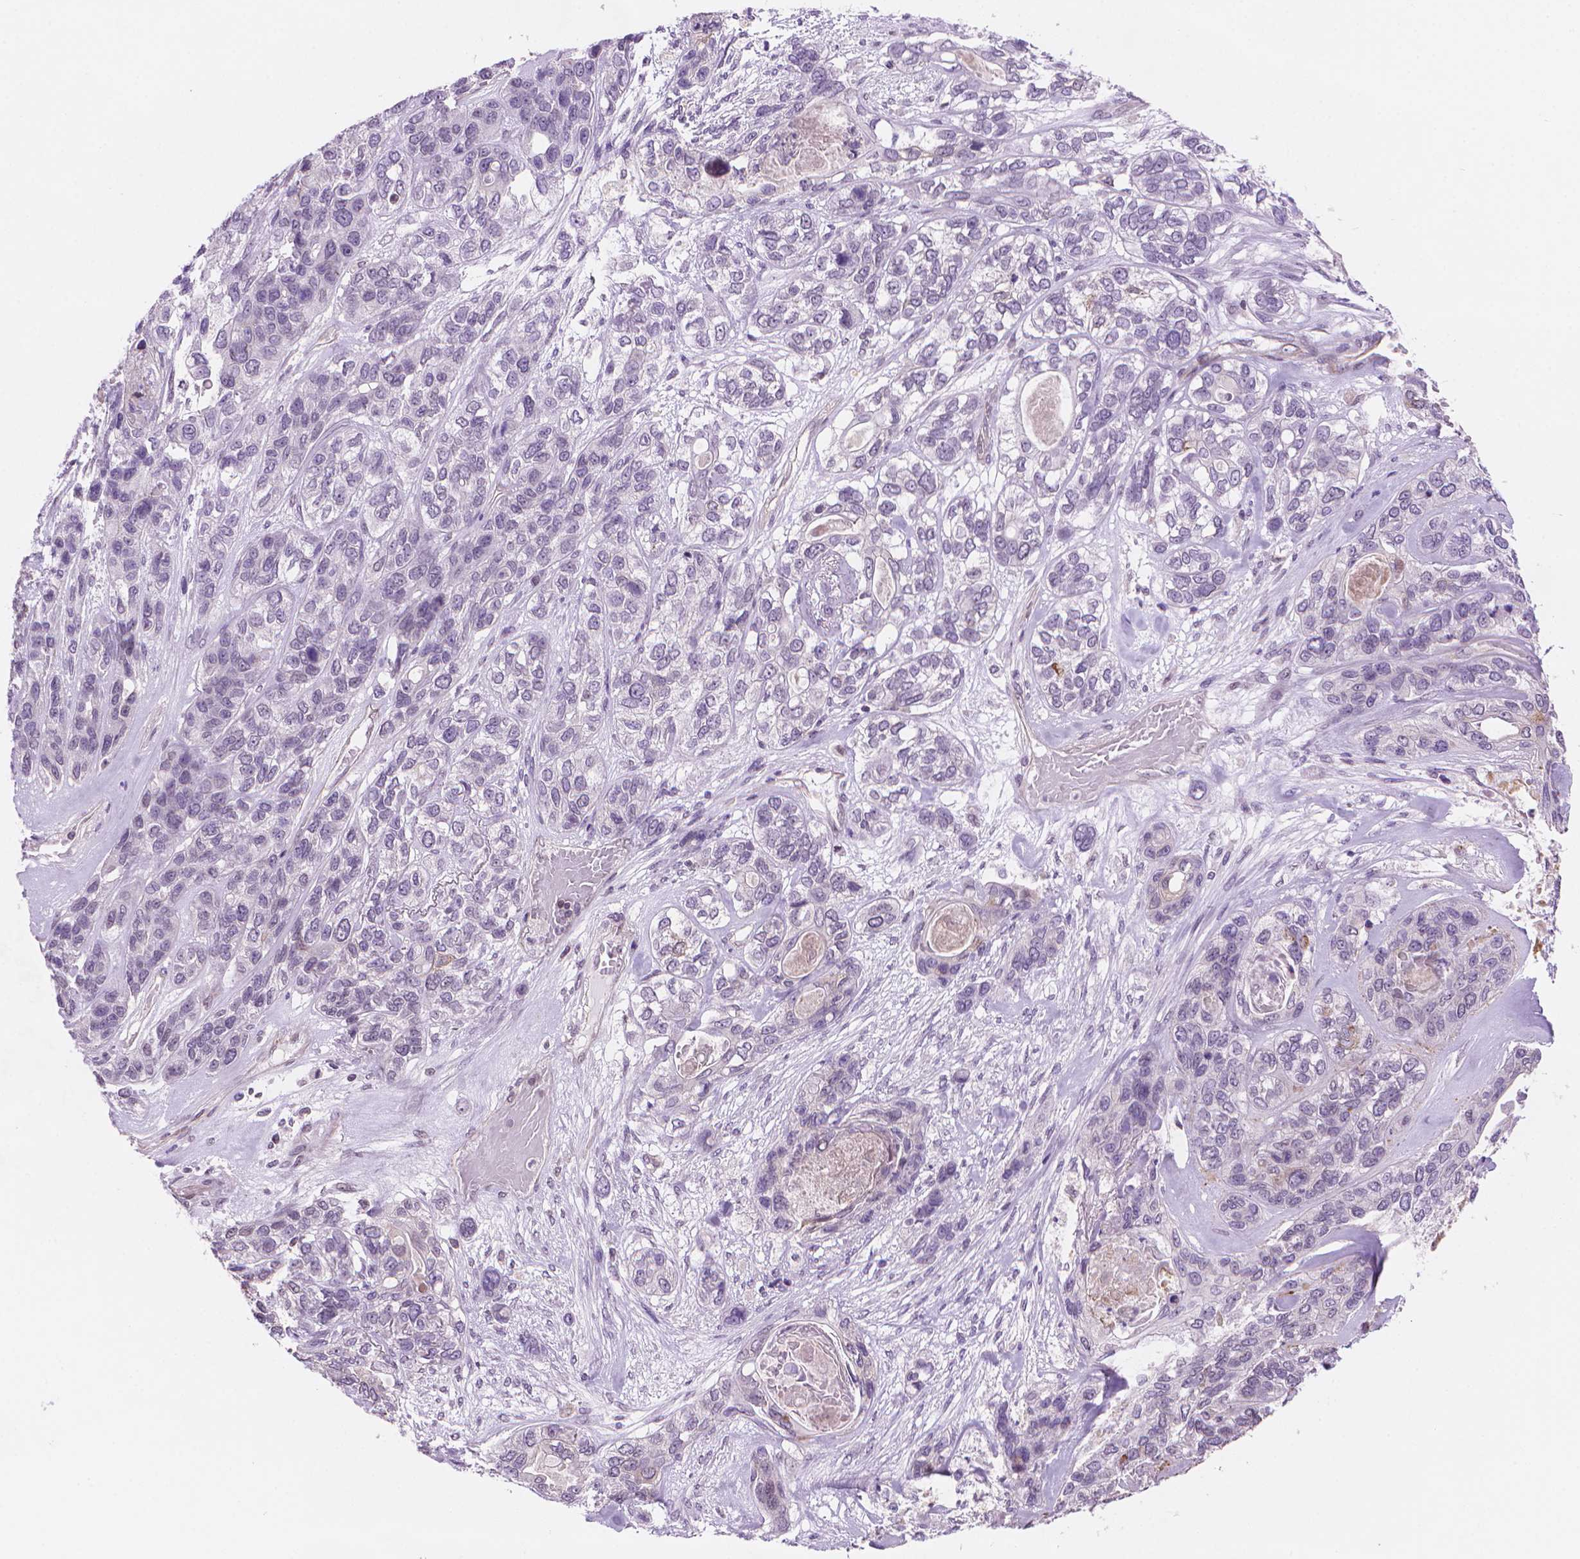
{"staining": {"intensity": "negative", "quantity": "none", "location": "none"}, "tissue": "lung cancer", "cell_type": "Tumor cells", "image_type": "cancer", "snomed": [{"axis": "morphology", "description": "Squamous cell carcinoma, NOS"}, {"axis": "topography", "description": "Lung"}], "caption": "Photomicrograph shows no protein staining in tumor cells of lung cancer tissue.", "gene": "TMEM184A", "patient": {"sex": "female", "age": 70}}